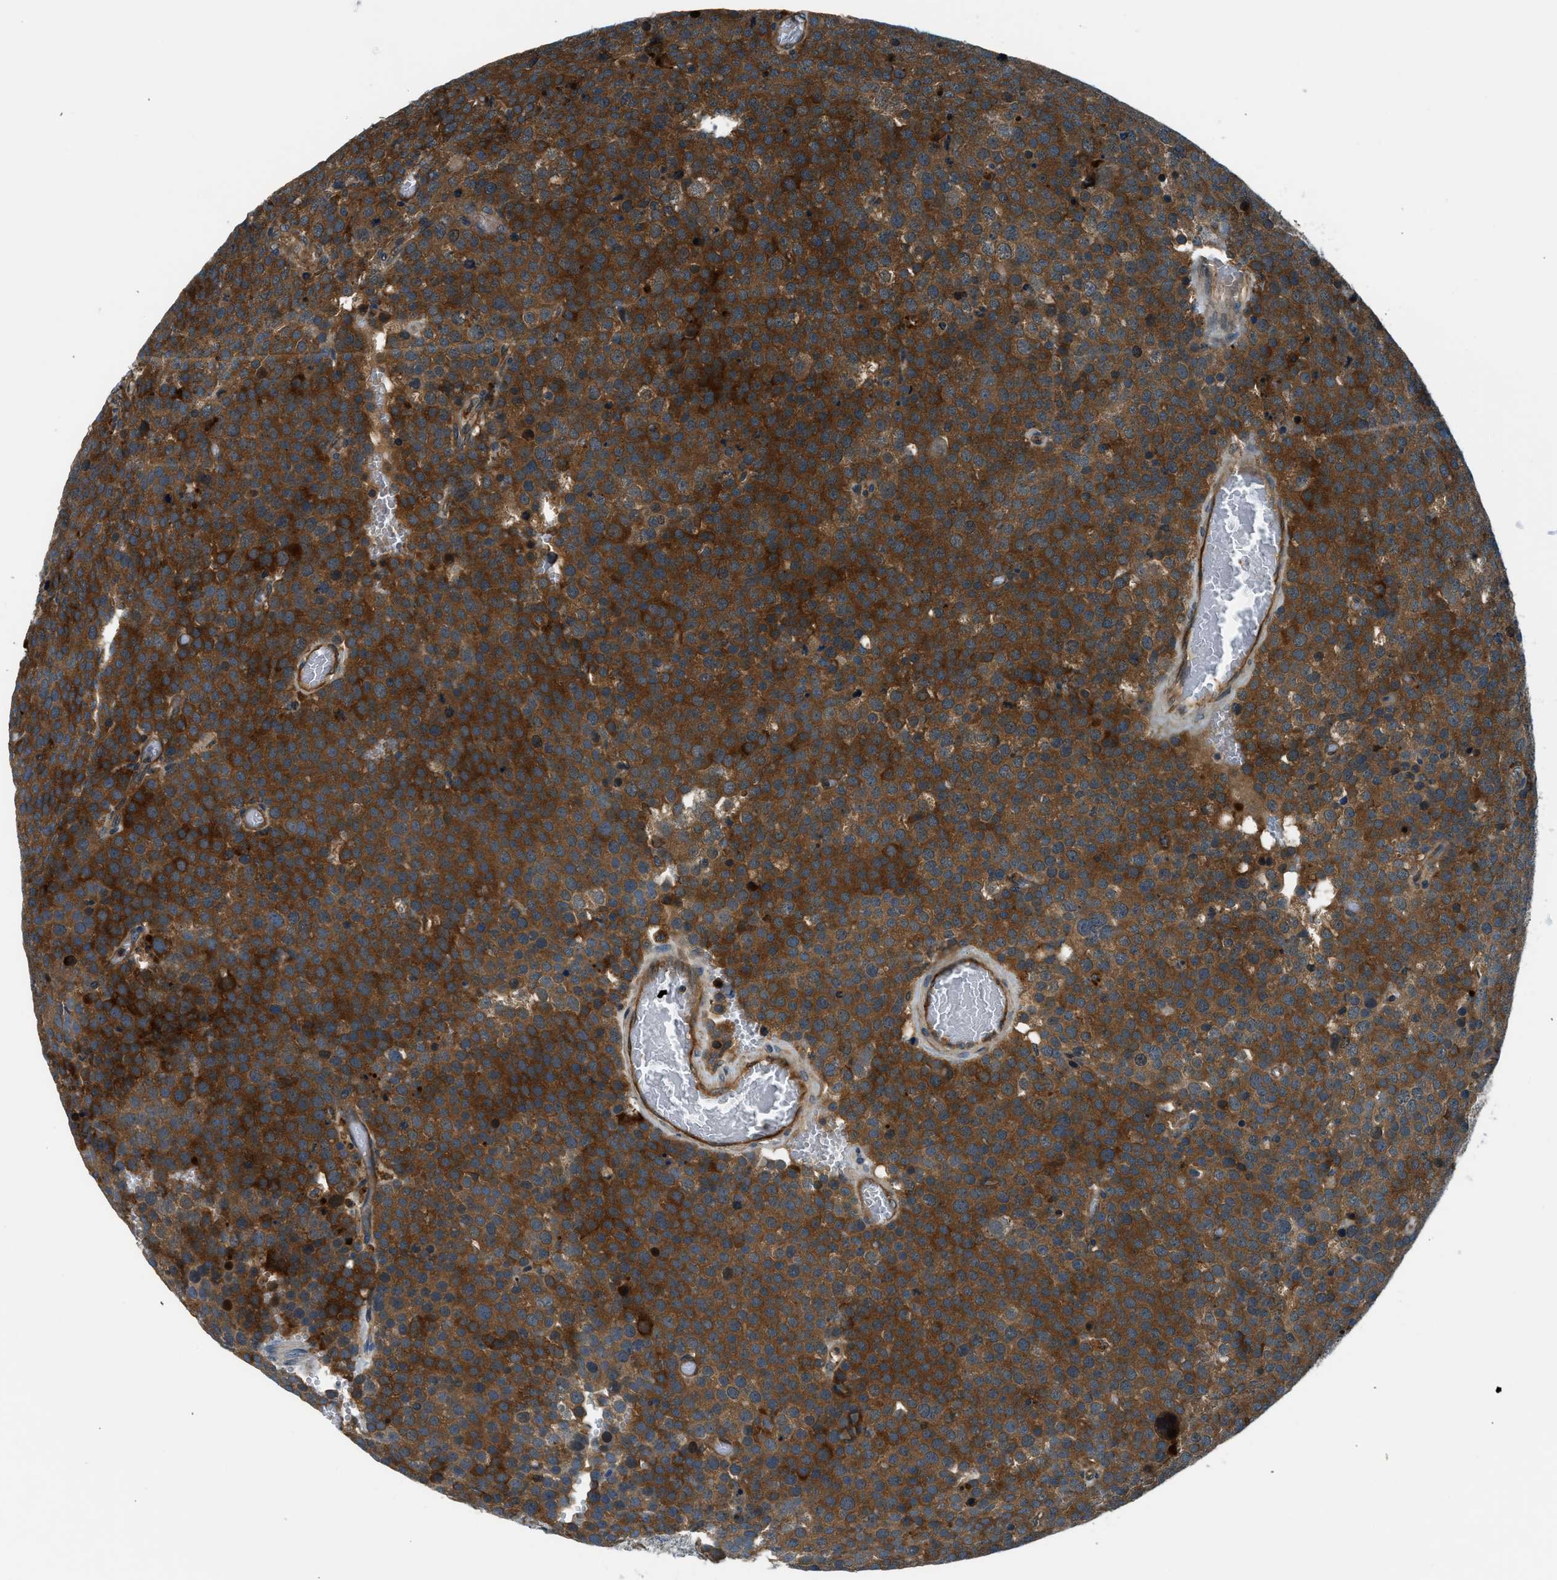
{"staining": {"intensity": "strong", "quantity": ">75%", "location": "cytoplasmic/membranous"}, "tissue": "testis cancer", "cell_type": "Tumor cells", "image_type": "cancer", "snomed": [{"axis": "morphology", "description": "Normal tissue, NOS"}, {"axis": "morphology", "description": "Seminoma, NOS"}, {"axis": "topography", "description": "Testis"}], "caption": "Immunohistochemical staining of human testis seminoma exhibits strong cytoplasmic/membranous protein positivity in approximately >75% of tumor cells.", "gene": "SLC19A2", "patient": {"sex": "male", "age": 71}}